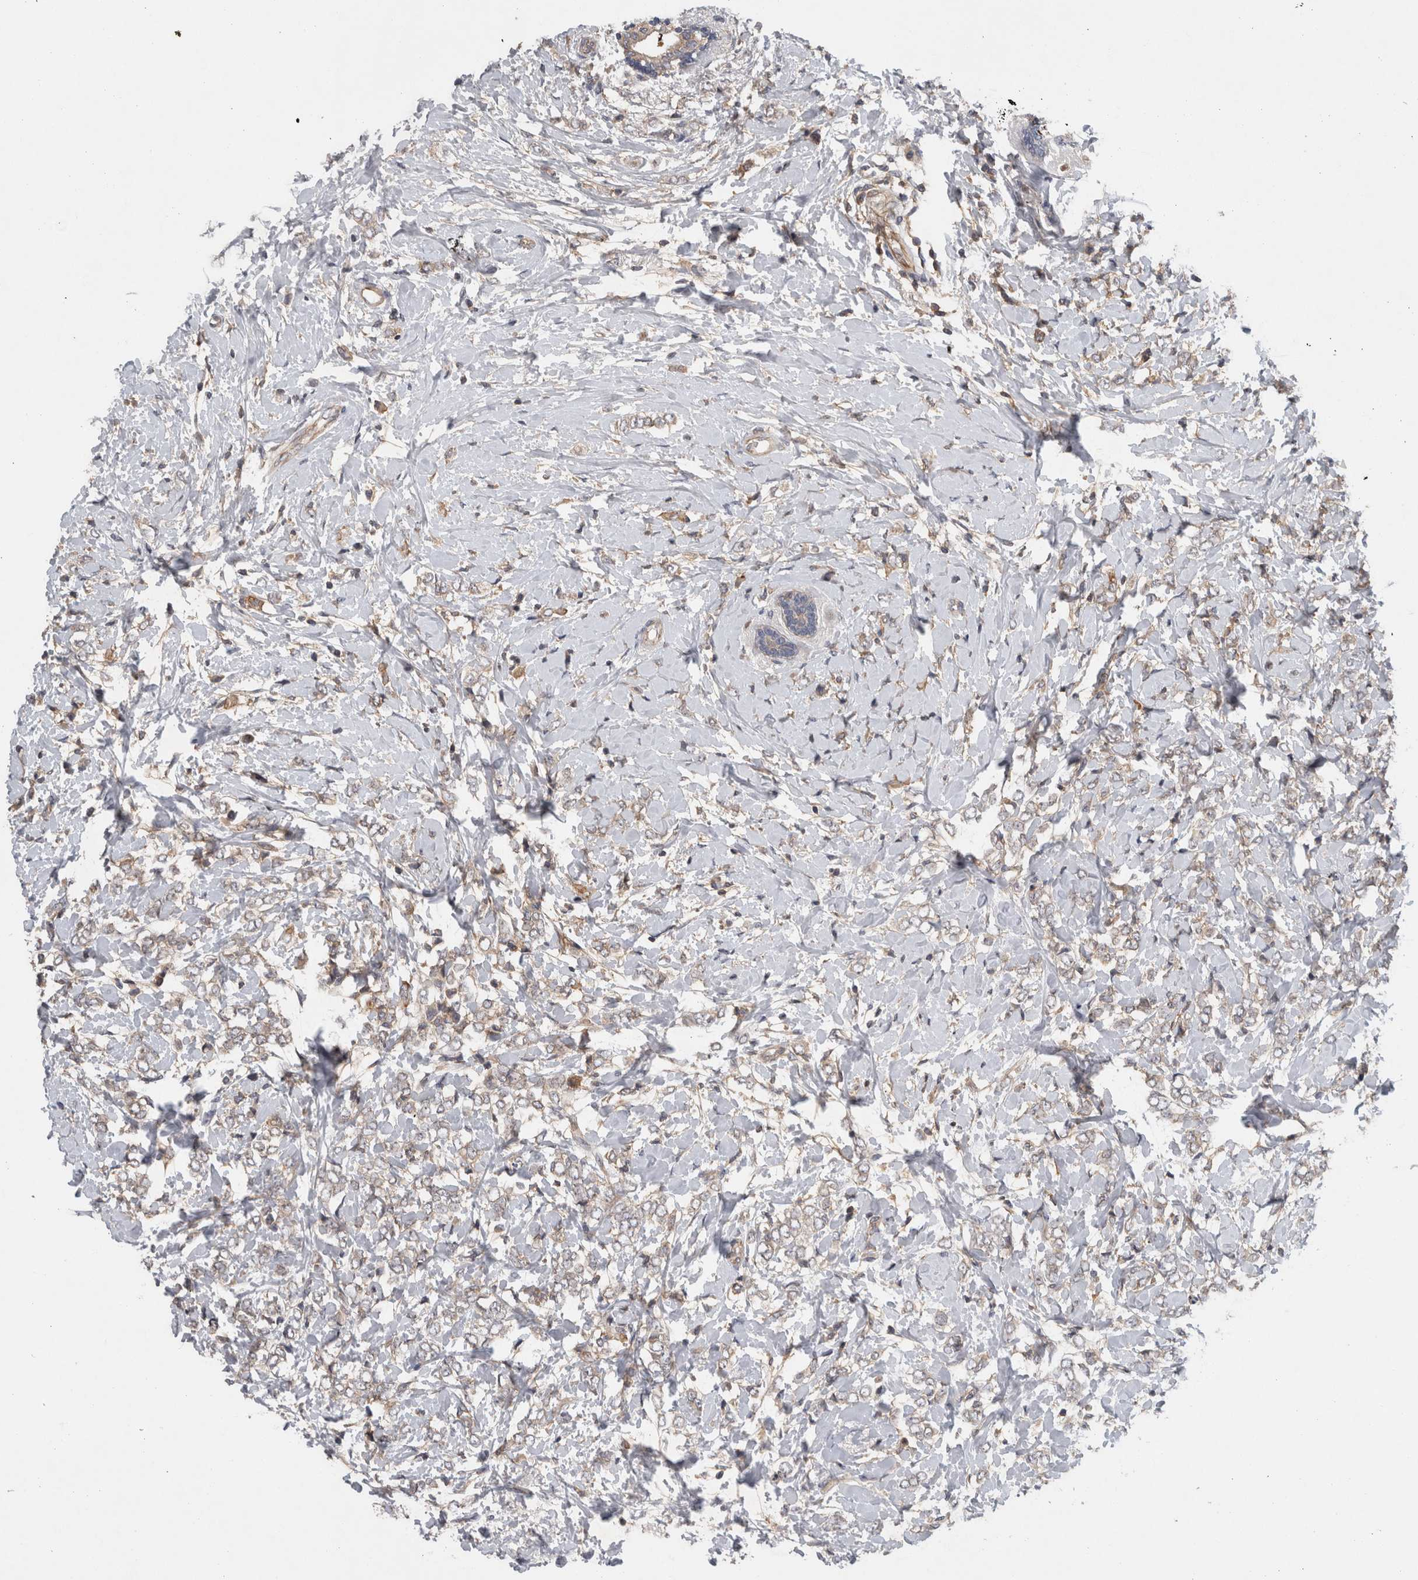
{"staining": {"intensity": "weak", "quantity": "<25%", "location": "cytoplasmic/membranous"}, "tissue": "breast cancer", "cell_type": "Tumor cells", "image_type": "cancer", "snomed": [{"axis": "morphology", "description": "Normal tissue, NOS"}, {"axis": "morphology", "description": "Lobular carcinoma"}, {"axis": "topography", "description": "Breast"}], "caption": "Protein analysis of lobular carcinoma (breast) reveals no significant positivity in tumor cells.", "gene": "SCARA5", "patient": {"sex": "female", "age": 47}}